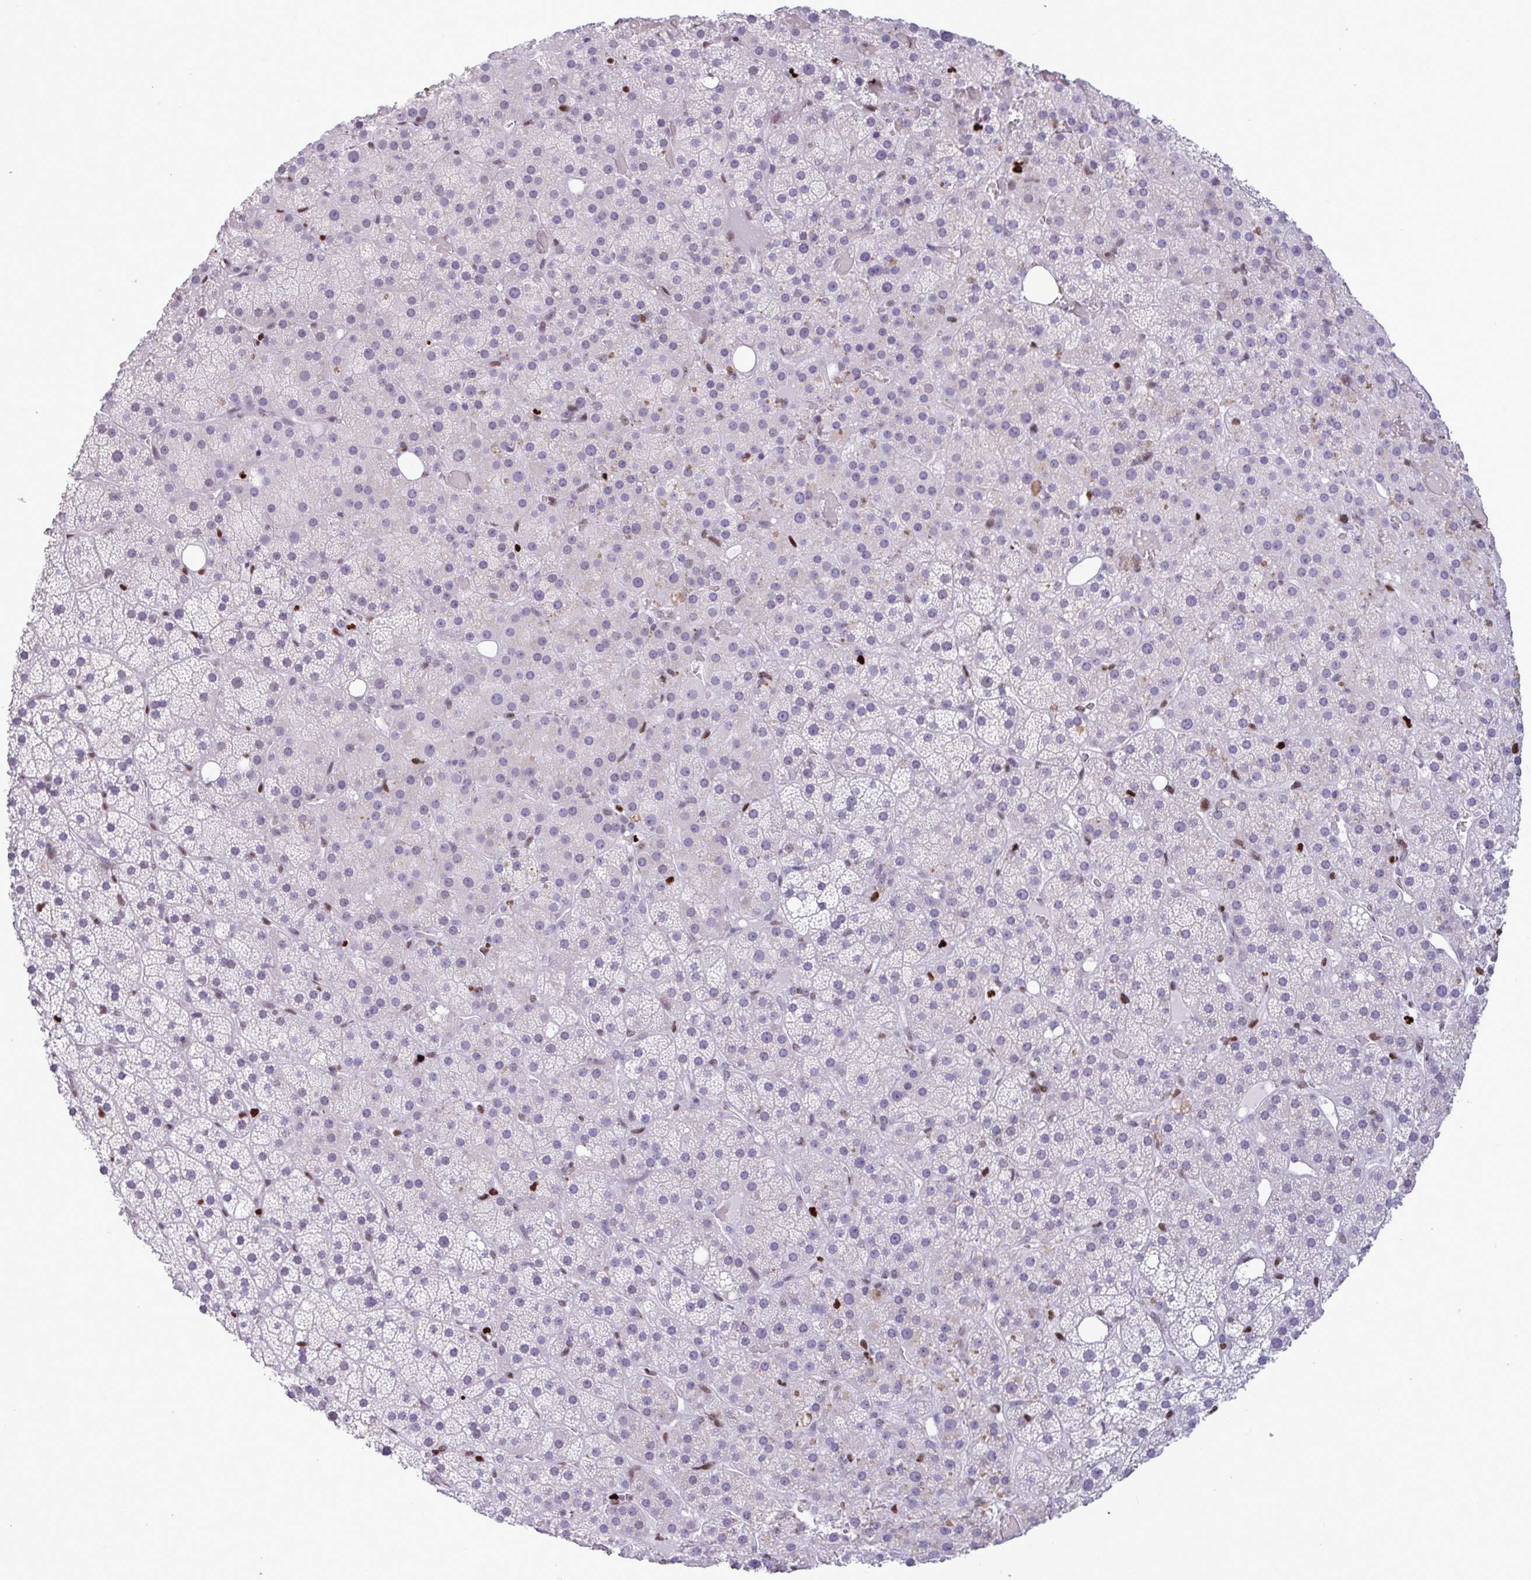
{"staining": {"intensity": "weak", "quantity": "<25%", "location": "nuclear"}, "tissue": "adrenal gland", "cell_type": "Glandular cells", "image_type": "normal", "snomed": [{"axis": "morphology", "description": "Normal tissue, NOS"}, {"axis": "topography", "description": "Adrenal gland"}], "caption": "This is an immunohistochemistry (IHC) photomicrograph of normal adrenal gland. There is no positivity in glandular cells.", "gene": "HMGB2", "patient": {"sex": "male", "age": 53}}